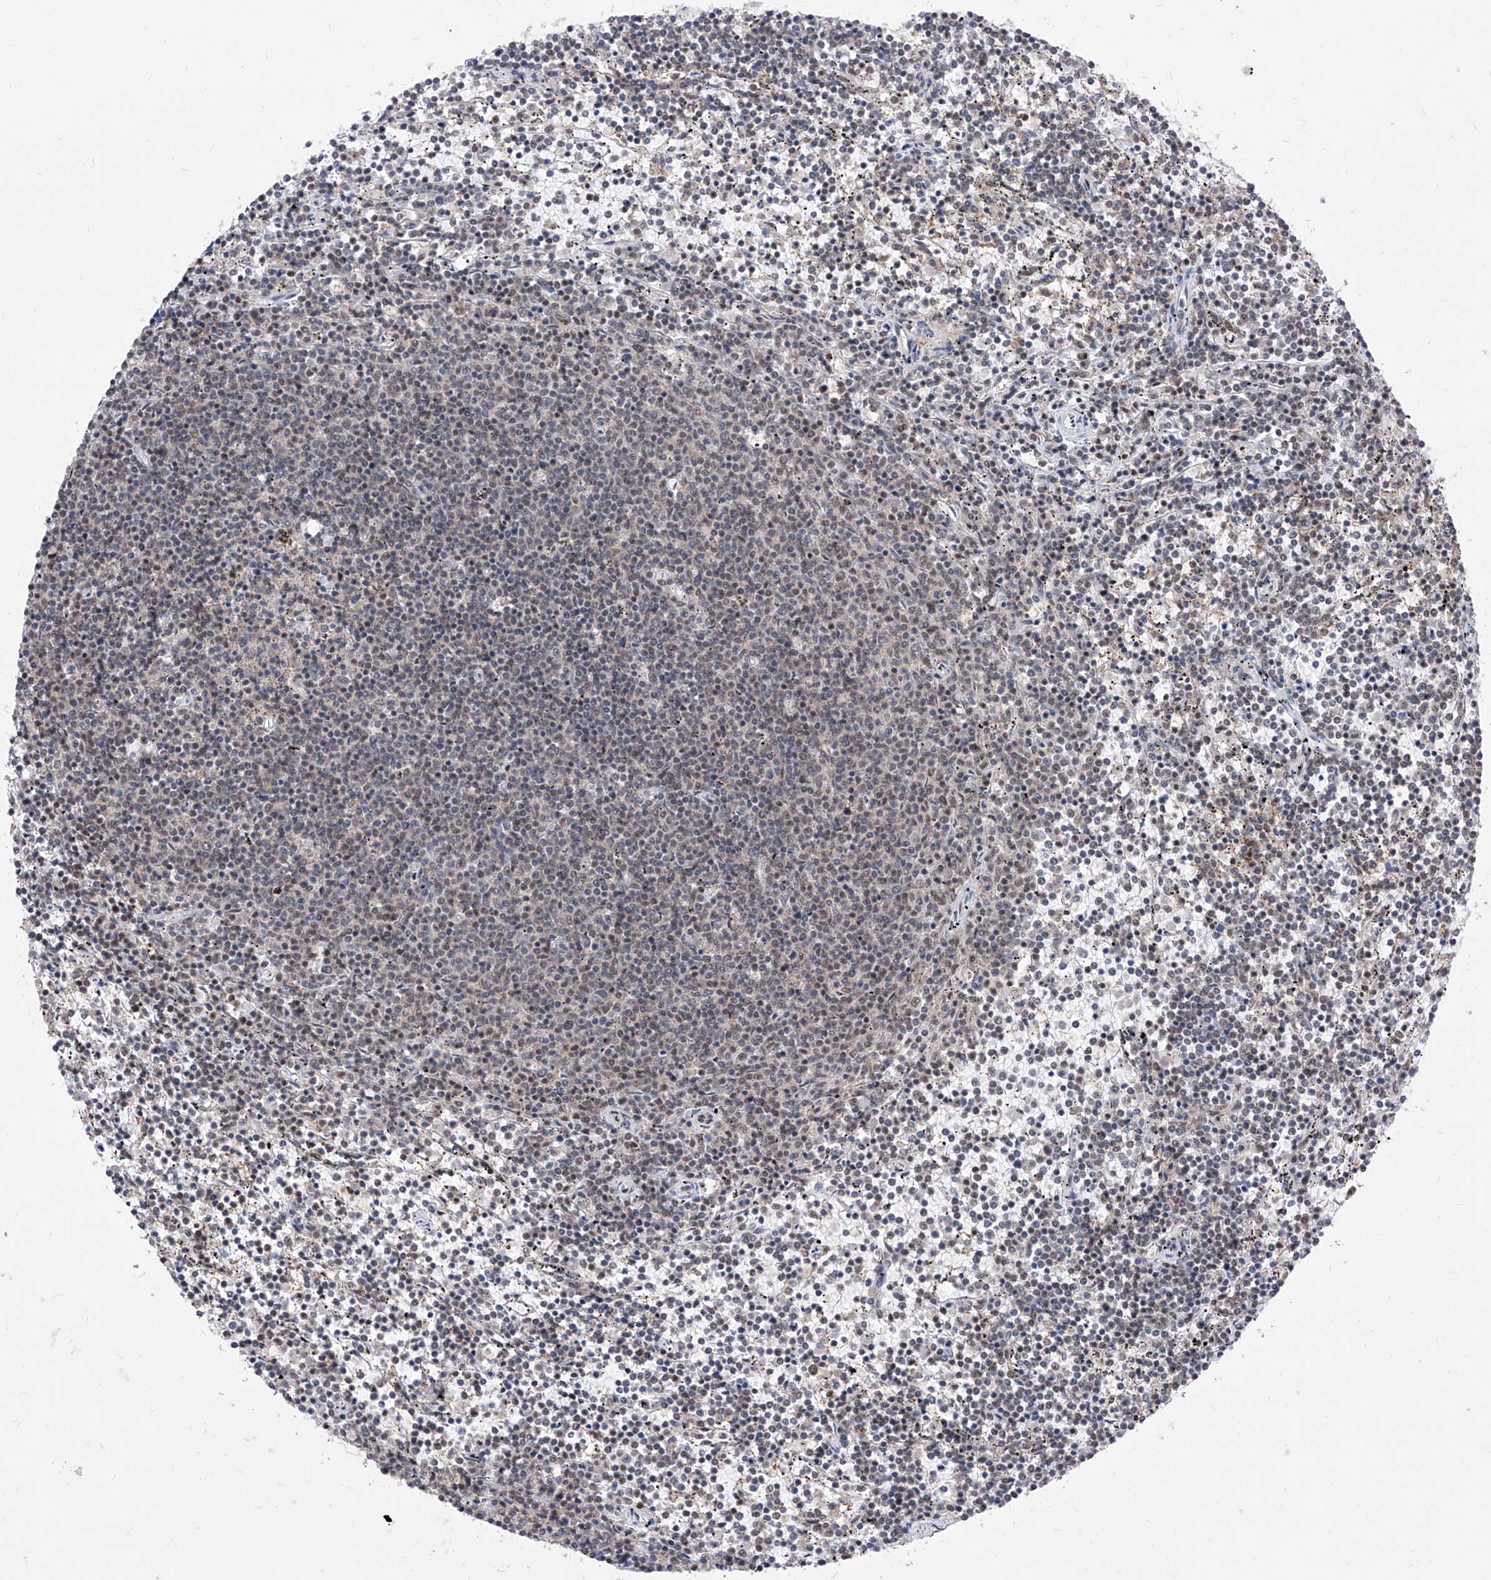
{"staining": {"intensity": "negative", "quantity": "none", "location": "none"}, "tissue": "lymphoma", "cell_type": "Tumor cells", "image_type": "cancer", "snomed": [{"axis": "morphology", "description": "Malignant lymphoma, non-Hodgkin's type, Low grade"}, {"axis": "topography", "description": "Spleen"}], "caption": "Immunohistochemical staining of lymphoma reveals no significant positivity in tumor cells. Brightfield microscopy of immunohistochemistry (IHC) stained with DAB (brown) and hematoxylin (blue), captured at high magnification.", "gene": "PHF5A", "patient": {"sex": "female", "age": 50}}